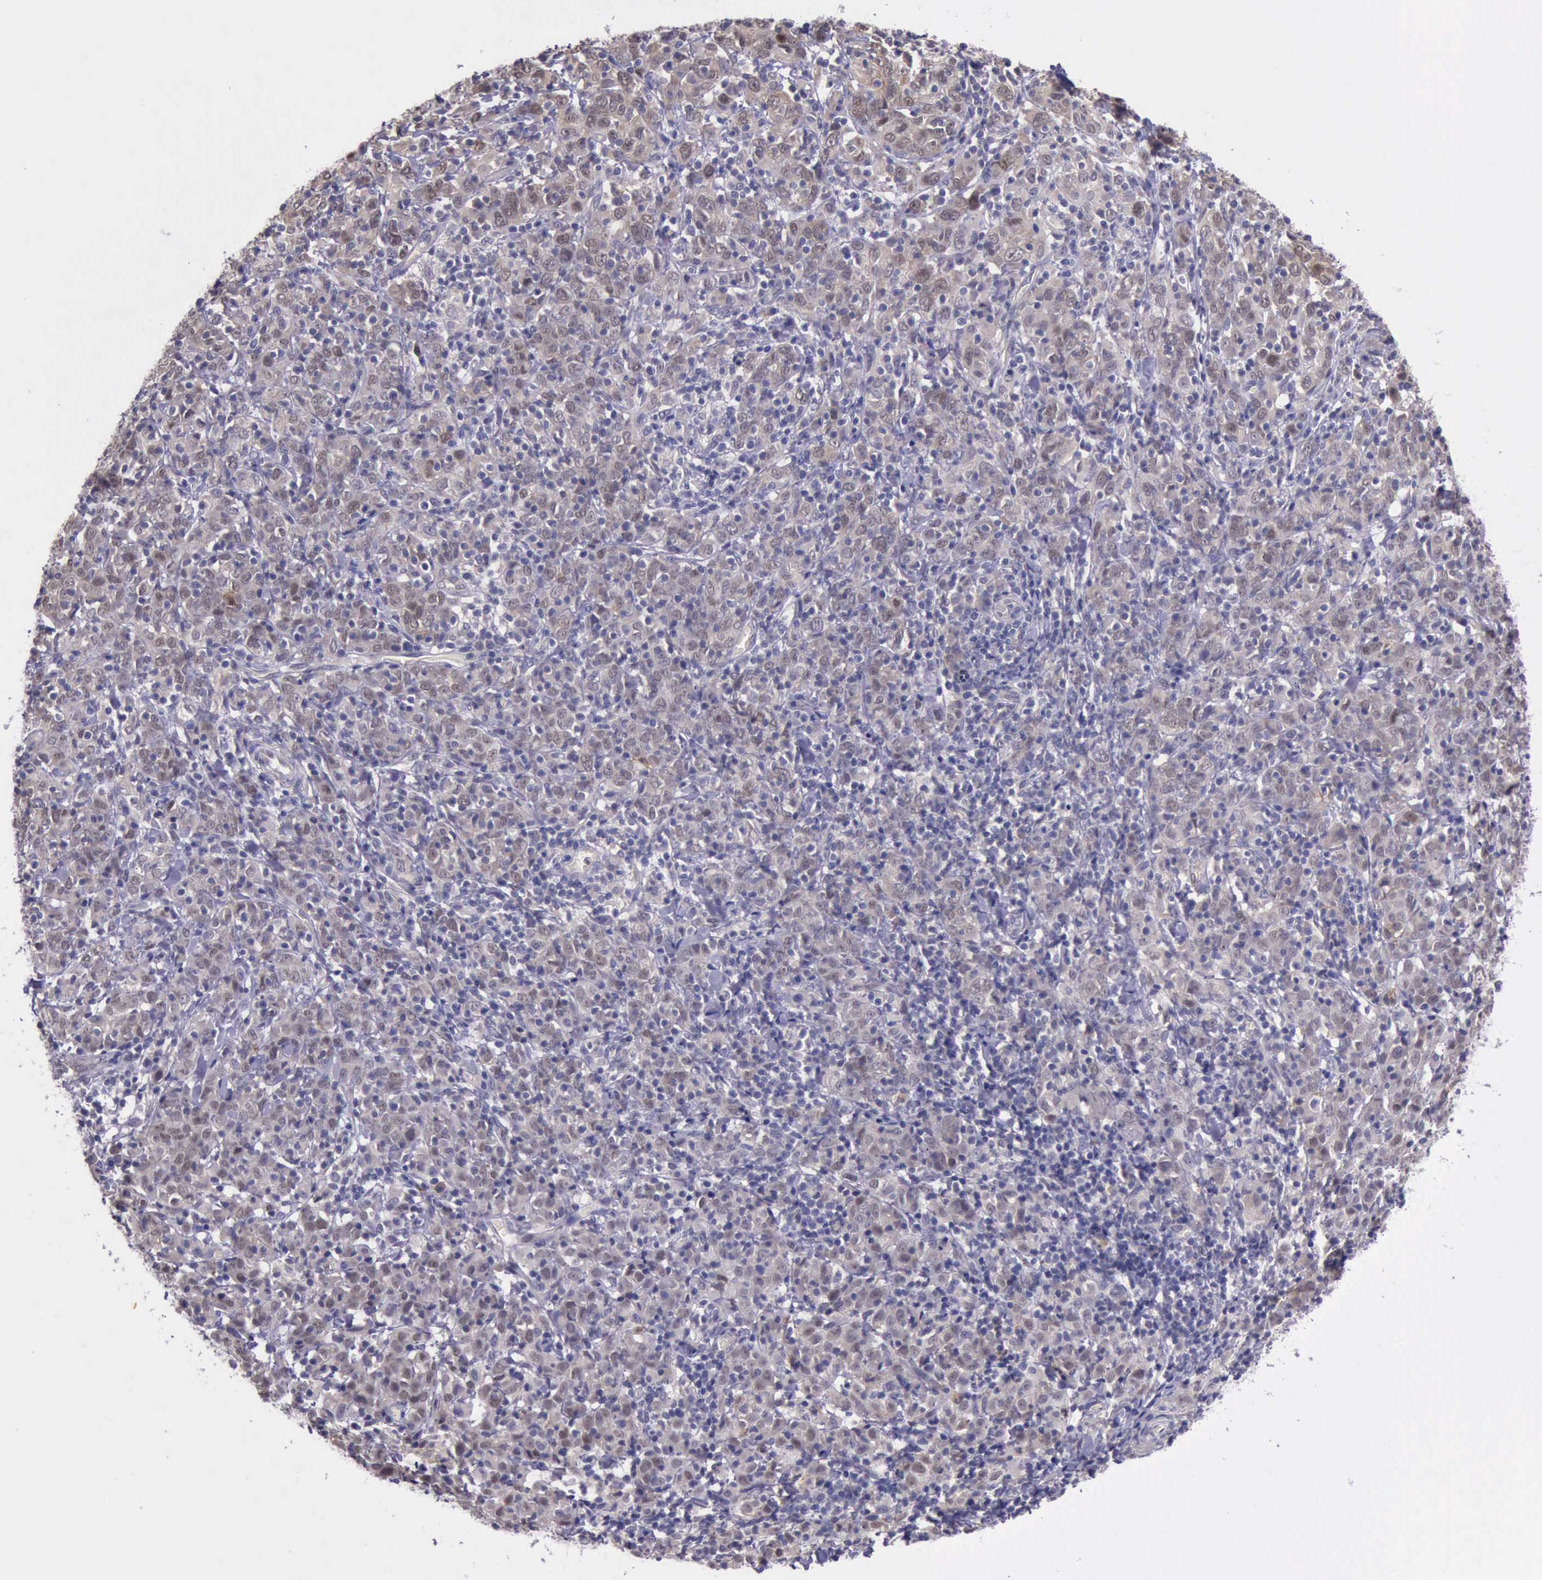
{"staining": {"intensity": "weak", "quantity": ">75%", "location": "cytoplasmic/membranous"}, "tissue": "cervical cancer", "cell_type": "Tumor cells", "image_type": "cancer", "snomed": [{"axis": "morphology", "description": "Normal tissue, NOS"}, {"axis": "morphology", "description": "Squamous cell carcinoma, NOS"}, {"axis": "topography", "description": "Cervix"}], "caption": "Protein analysis of squamous cell carcinoma (cervical) tissue exhibits weak cytoplasmic/membranous expression in about >75% of tumor cells.", "gene": "PLEK2", "patient": {"sex": "female", "age": 67}}